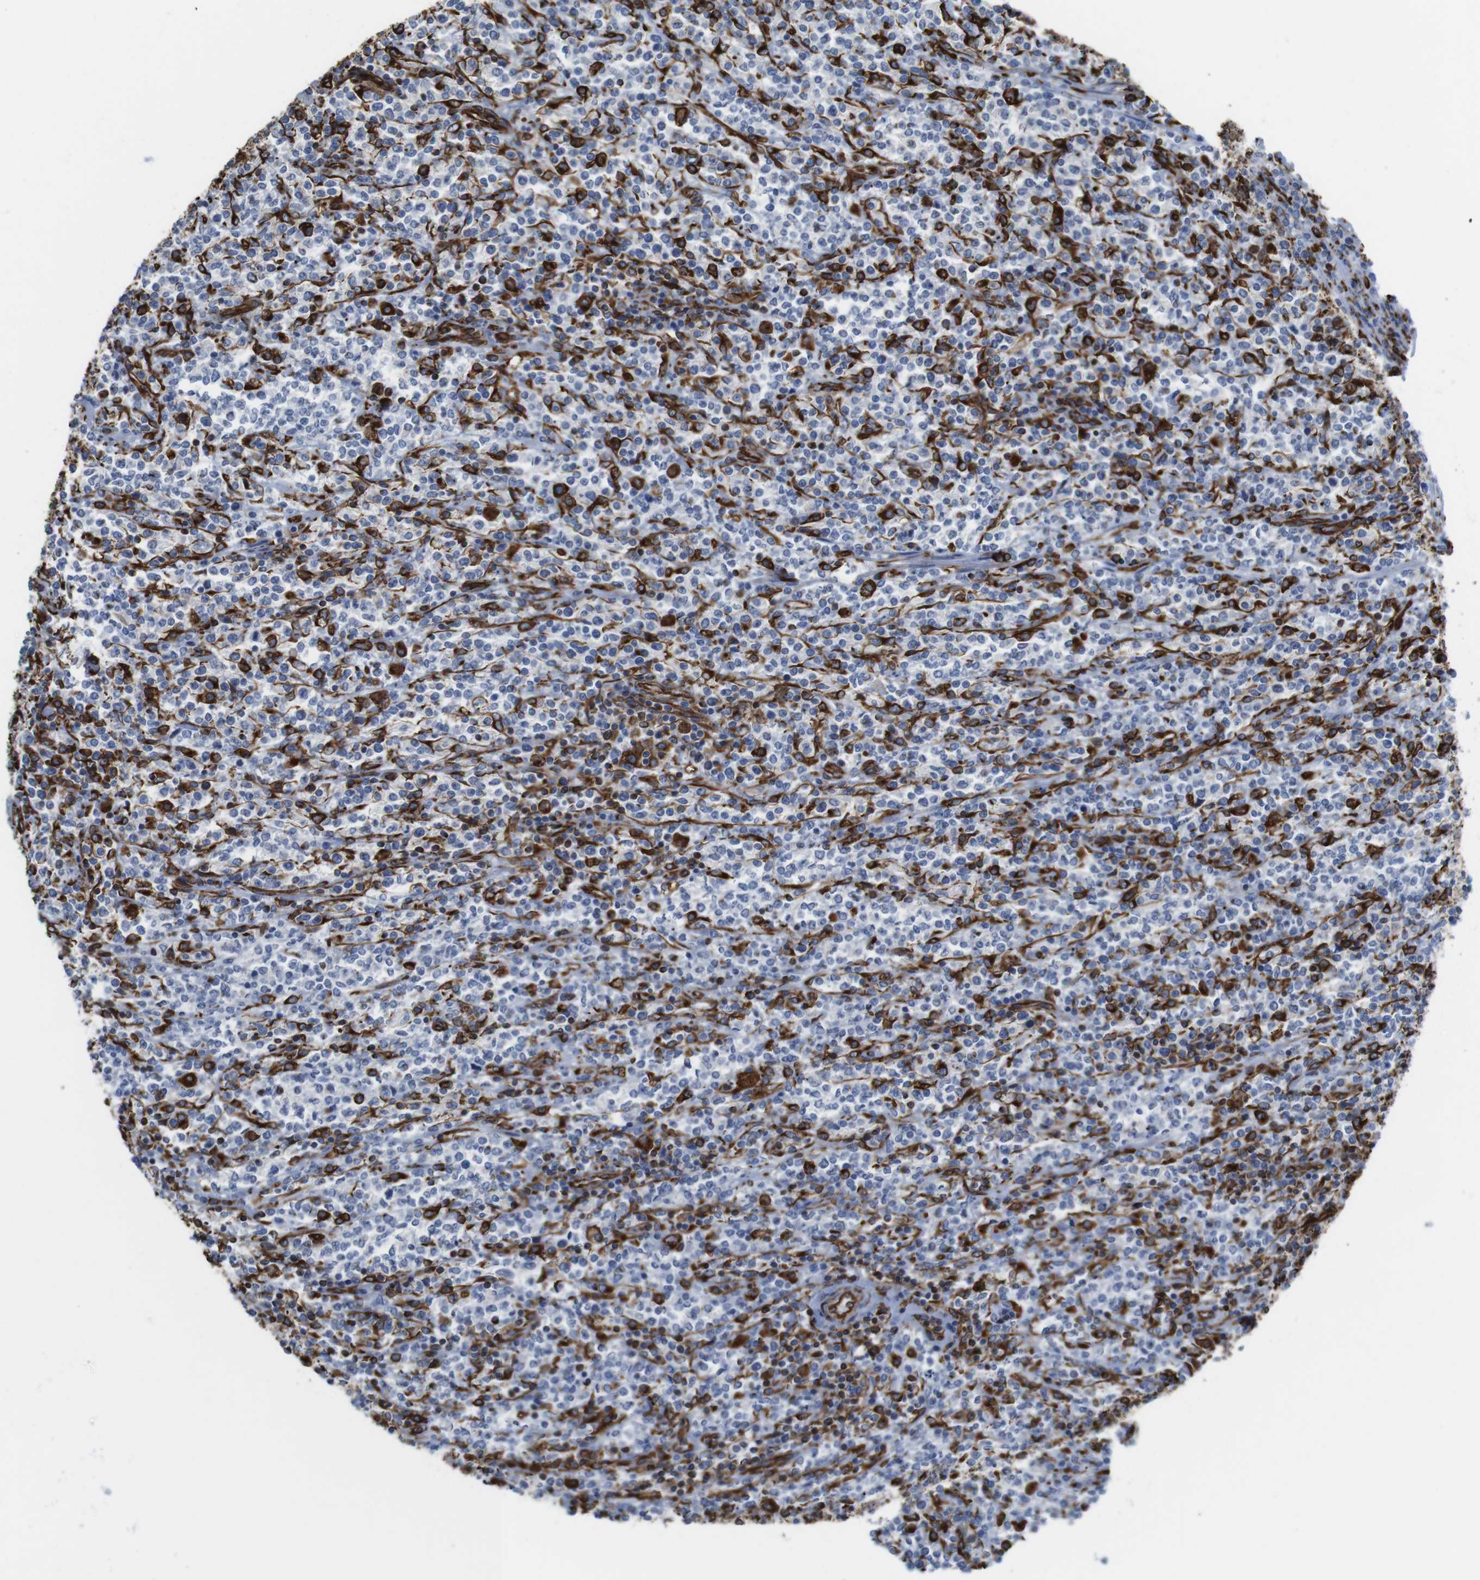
{"staining": {"intensity": "negative", "quantity": "none", "location": "none"}, "tissue": "lymphoma", "cell_type": "Tumor cells", "image_type": "cancer", "snomed": [{"axis": "morphology", "description": "Malignant lymphoma, non-Hodgkin's type, High grade"}, {"axis": "topography", "description": "Soft tissue"}], "caption": "This is an immunohistochemistry (IHC) photomicrograph of human high-grade malignant lymphoma, non-Hodgkin's type. There is no expression in tumor cells.", "gene": "RALGPS1", "patient": {"sex": "male", "age": 18}}